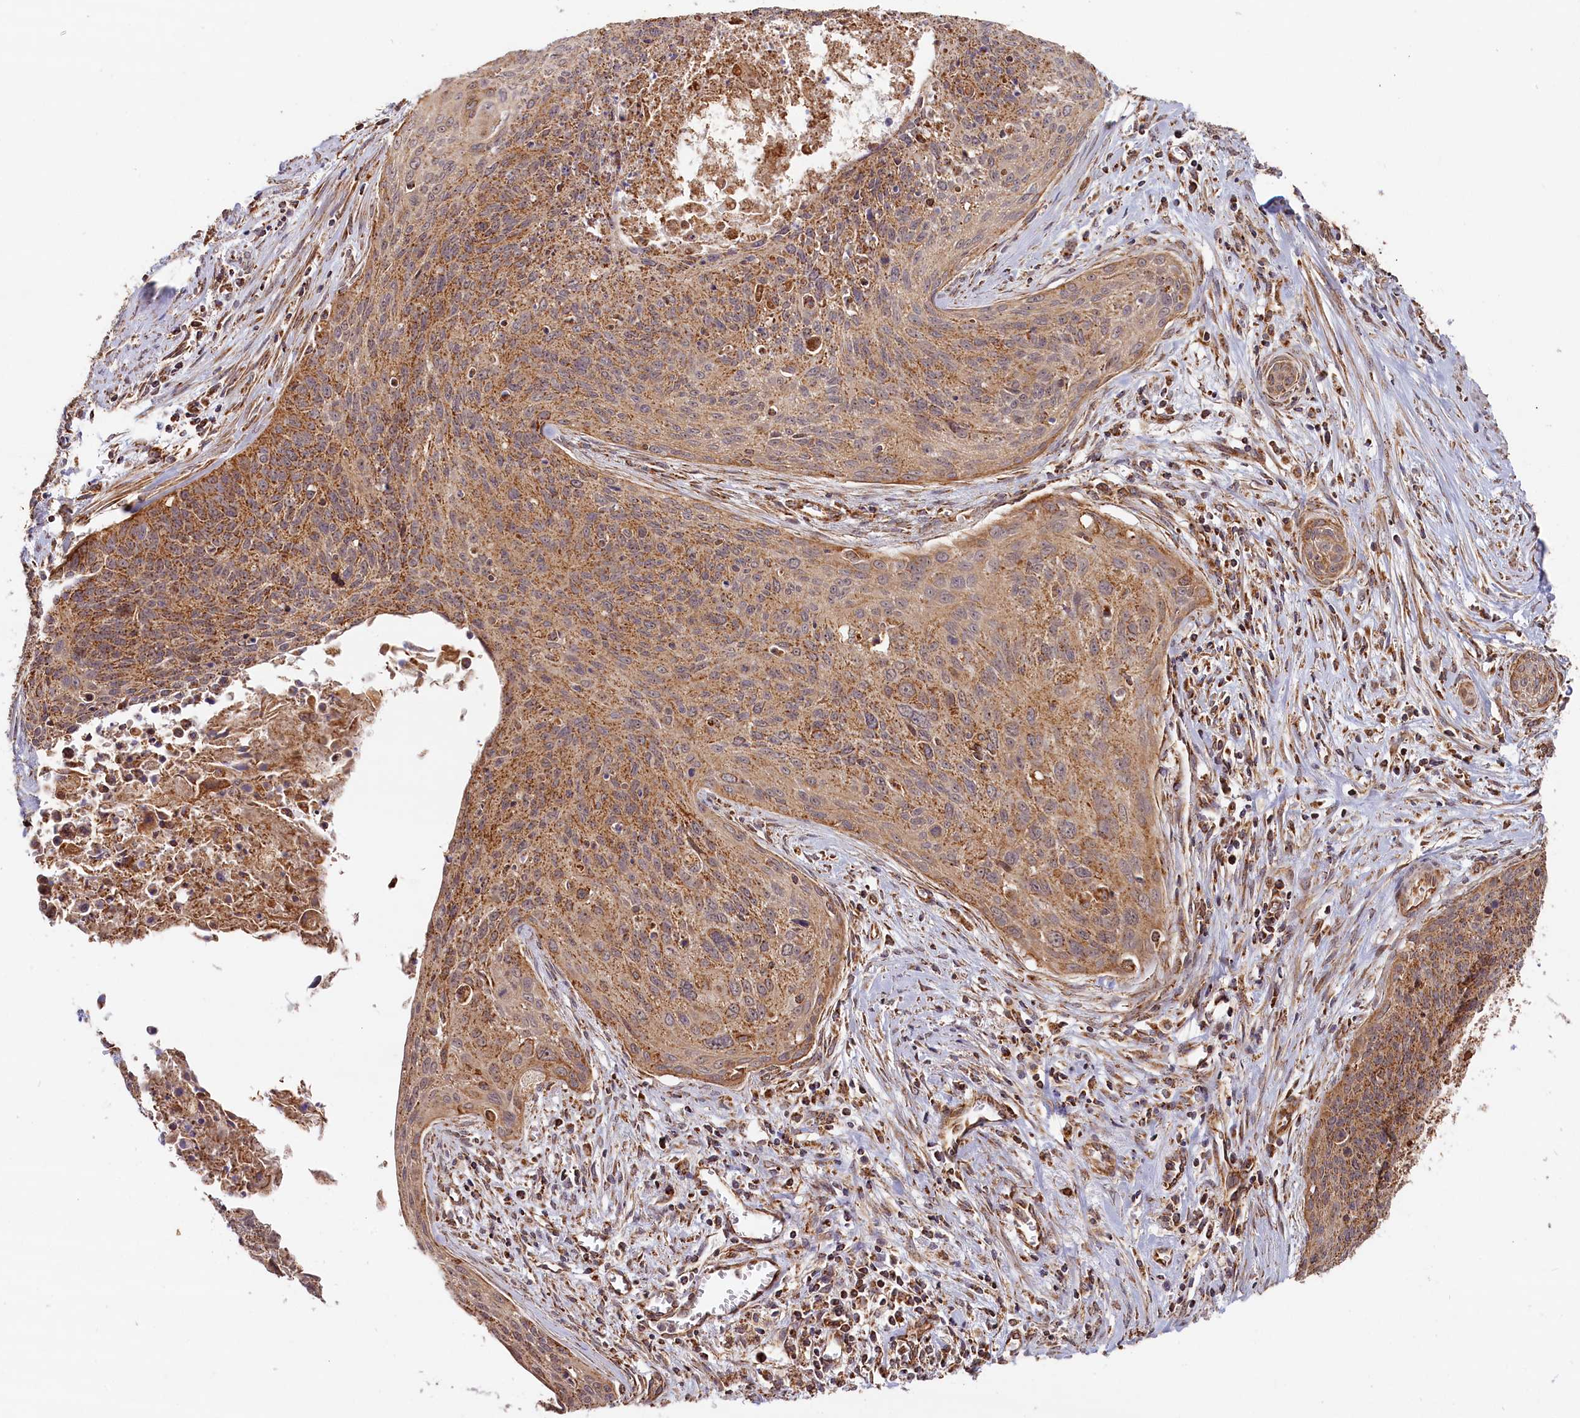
{"staining": {"intensity": "moderate", "quantity": ">75%", "location": "cytoplasmic/membranous"}, "tissue": "cervical cancer", "cell_type": "Tumor cells", "image_type": "cancer", "snomed": [{"axis": "morphology", "description": "Squamous cell carcinoma, NOS"}, {"axis": "topography", "description": "Cervix"}], "caption": "A histopathology image showing moderate cytoplasmic/membranous positivity in about >75% of tumor cells in cervical cancer (squamous cell carcinoma), as visualized by brown immunohistochemical staining.", "gene": "MACROD1", "patient": {"sex": "female", "age": 55}}